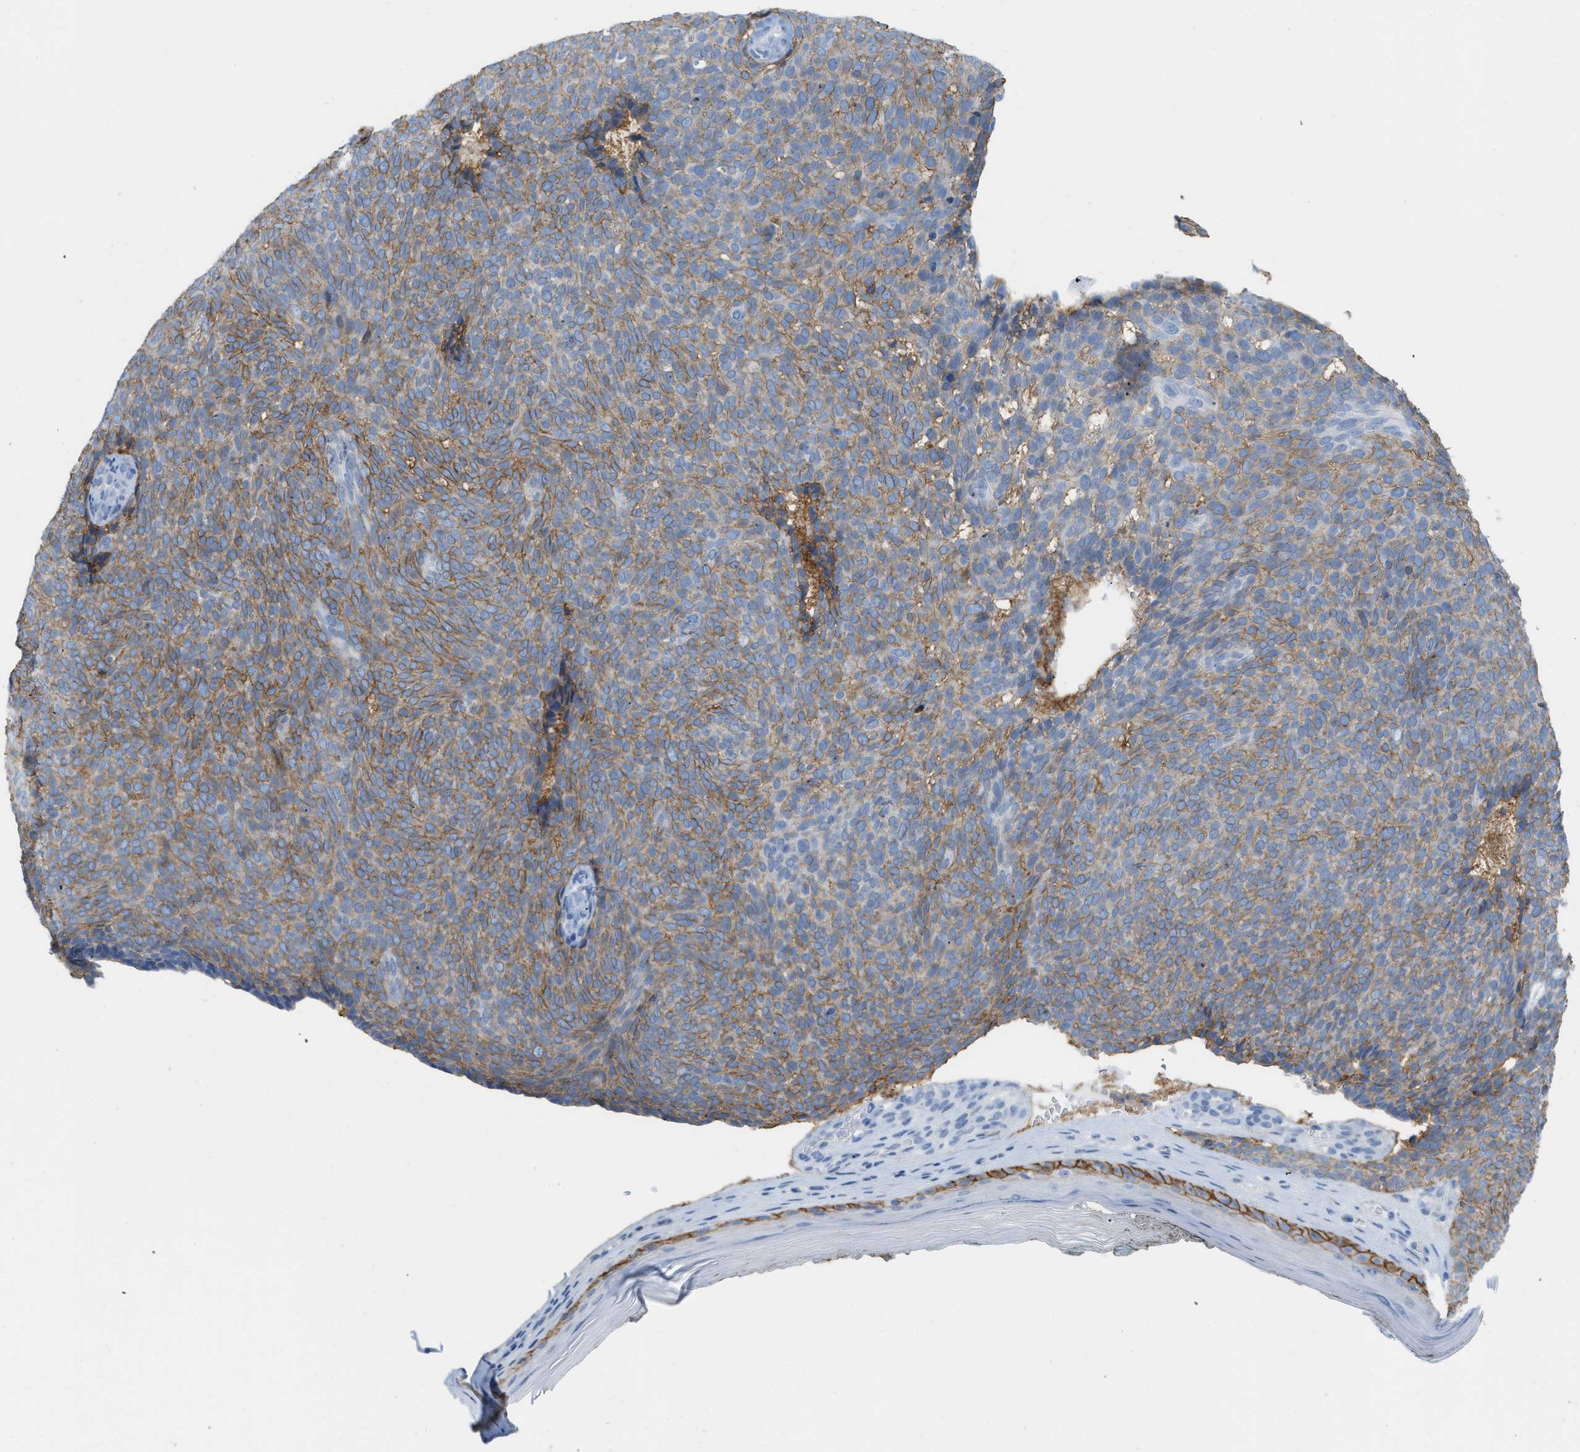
{"staining": {"intensity": "moderate", "quantity": "25%-75%", "location": "cytoplasmic/membranous"}, "tissue": "skin cancer", "cell_type": "Tumor cells", "image_type": "cancer", "snomed": [{"axis": "morphology", "description": "Basal cell carcinoma"}, {"axis": "topography", "description": "Skin"}], "caption": "Immunohistochemical staining of skin cancer (basal cell carcinoma) shows medium levels of moderate cytoplasmic/membranous expression in about 25%-75% of tumor cells.", "gene": "SLC3A2", "patient": {"sex": "male", "age": 61}}